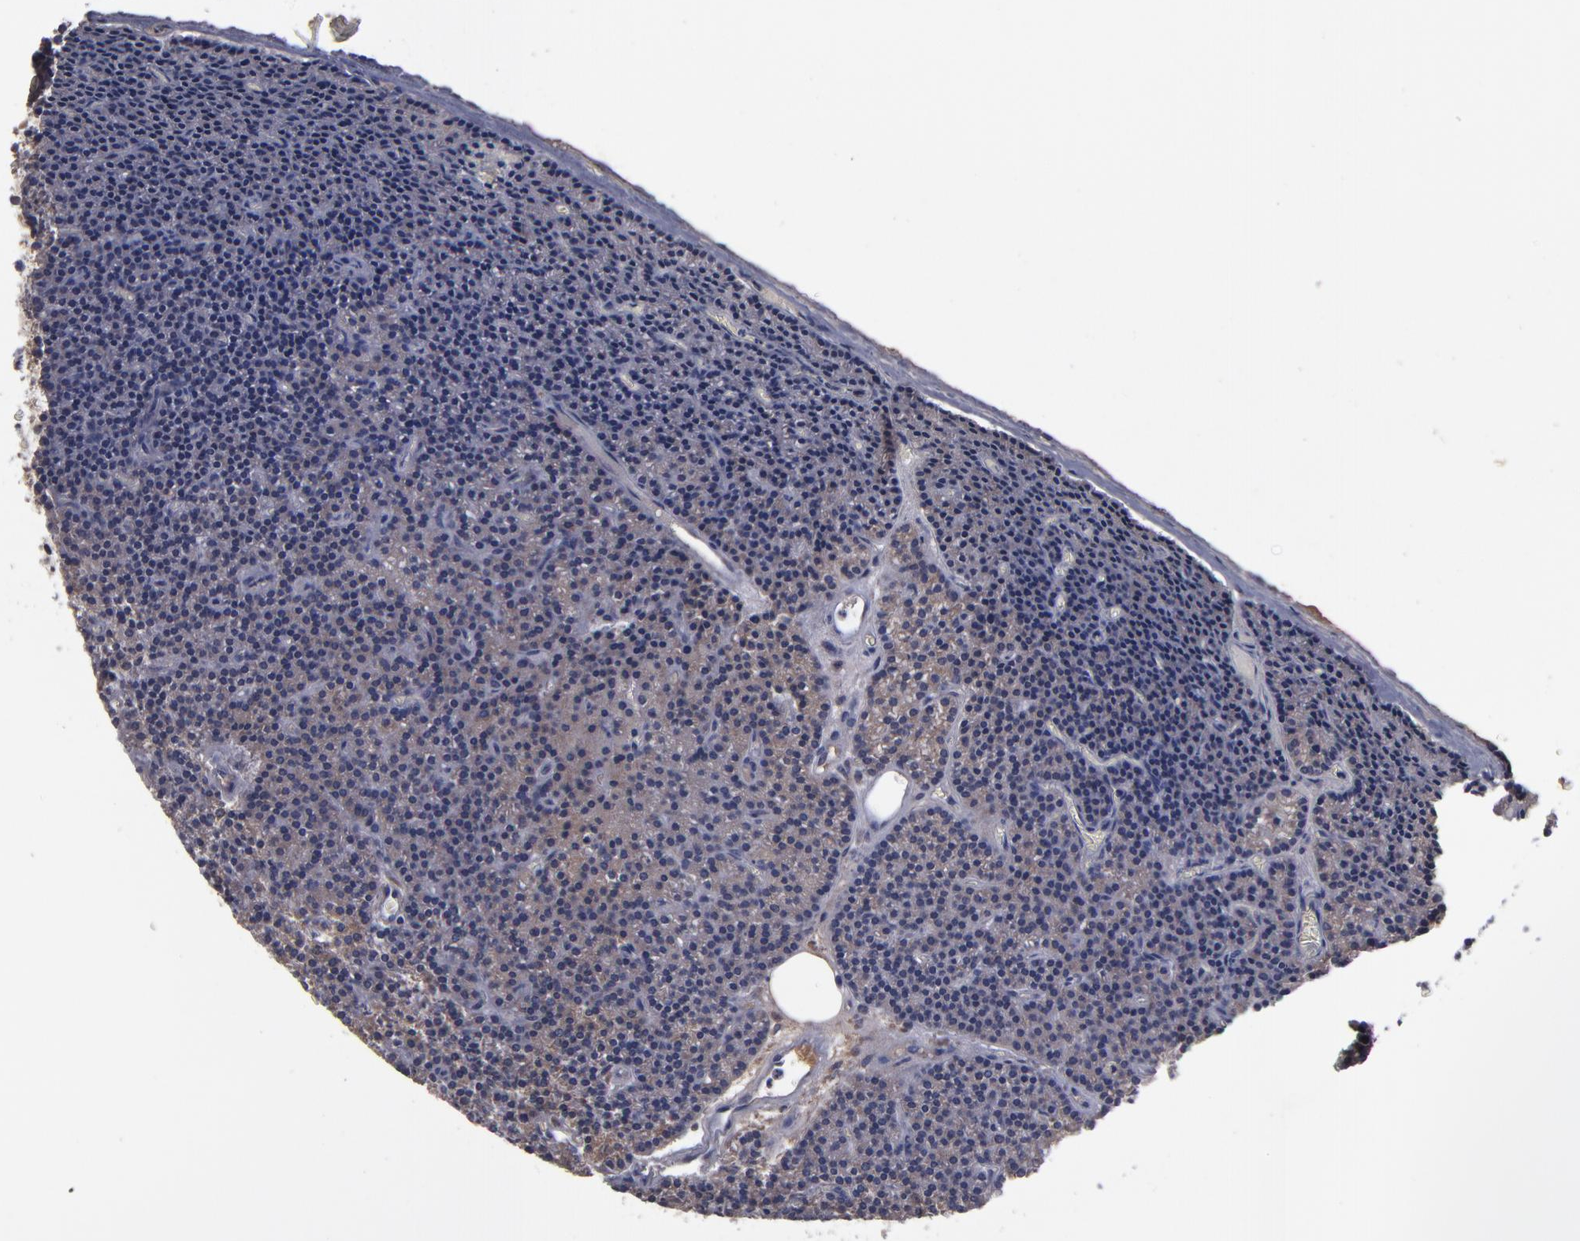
{"staining": {"intensity": "weak", "quantity": ">75%", "location": "cytoplasmic/membranous"}, "tissue": "parathyroid gland", "cell_type": "Glandular cells", "image_type": "normal", "snomed": [{"axis": "morphology", "description": "Normal tissue, NOS"}, {"axis": "topography", "description": "Parathyroid gland"}], "caption": "About >75% of glandular cells in normal parathyroid gland exhibit weak cytoplasmic/membranous protein staining as visualized by brown immunohistochemical staining.", "gene": "MMP11", "patient": {"sex": "male", "age": 57}}